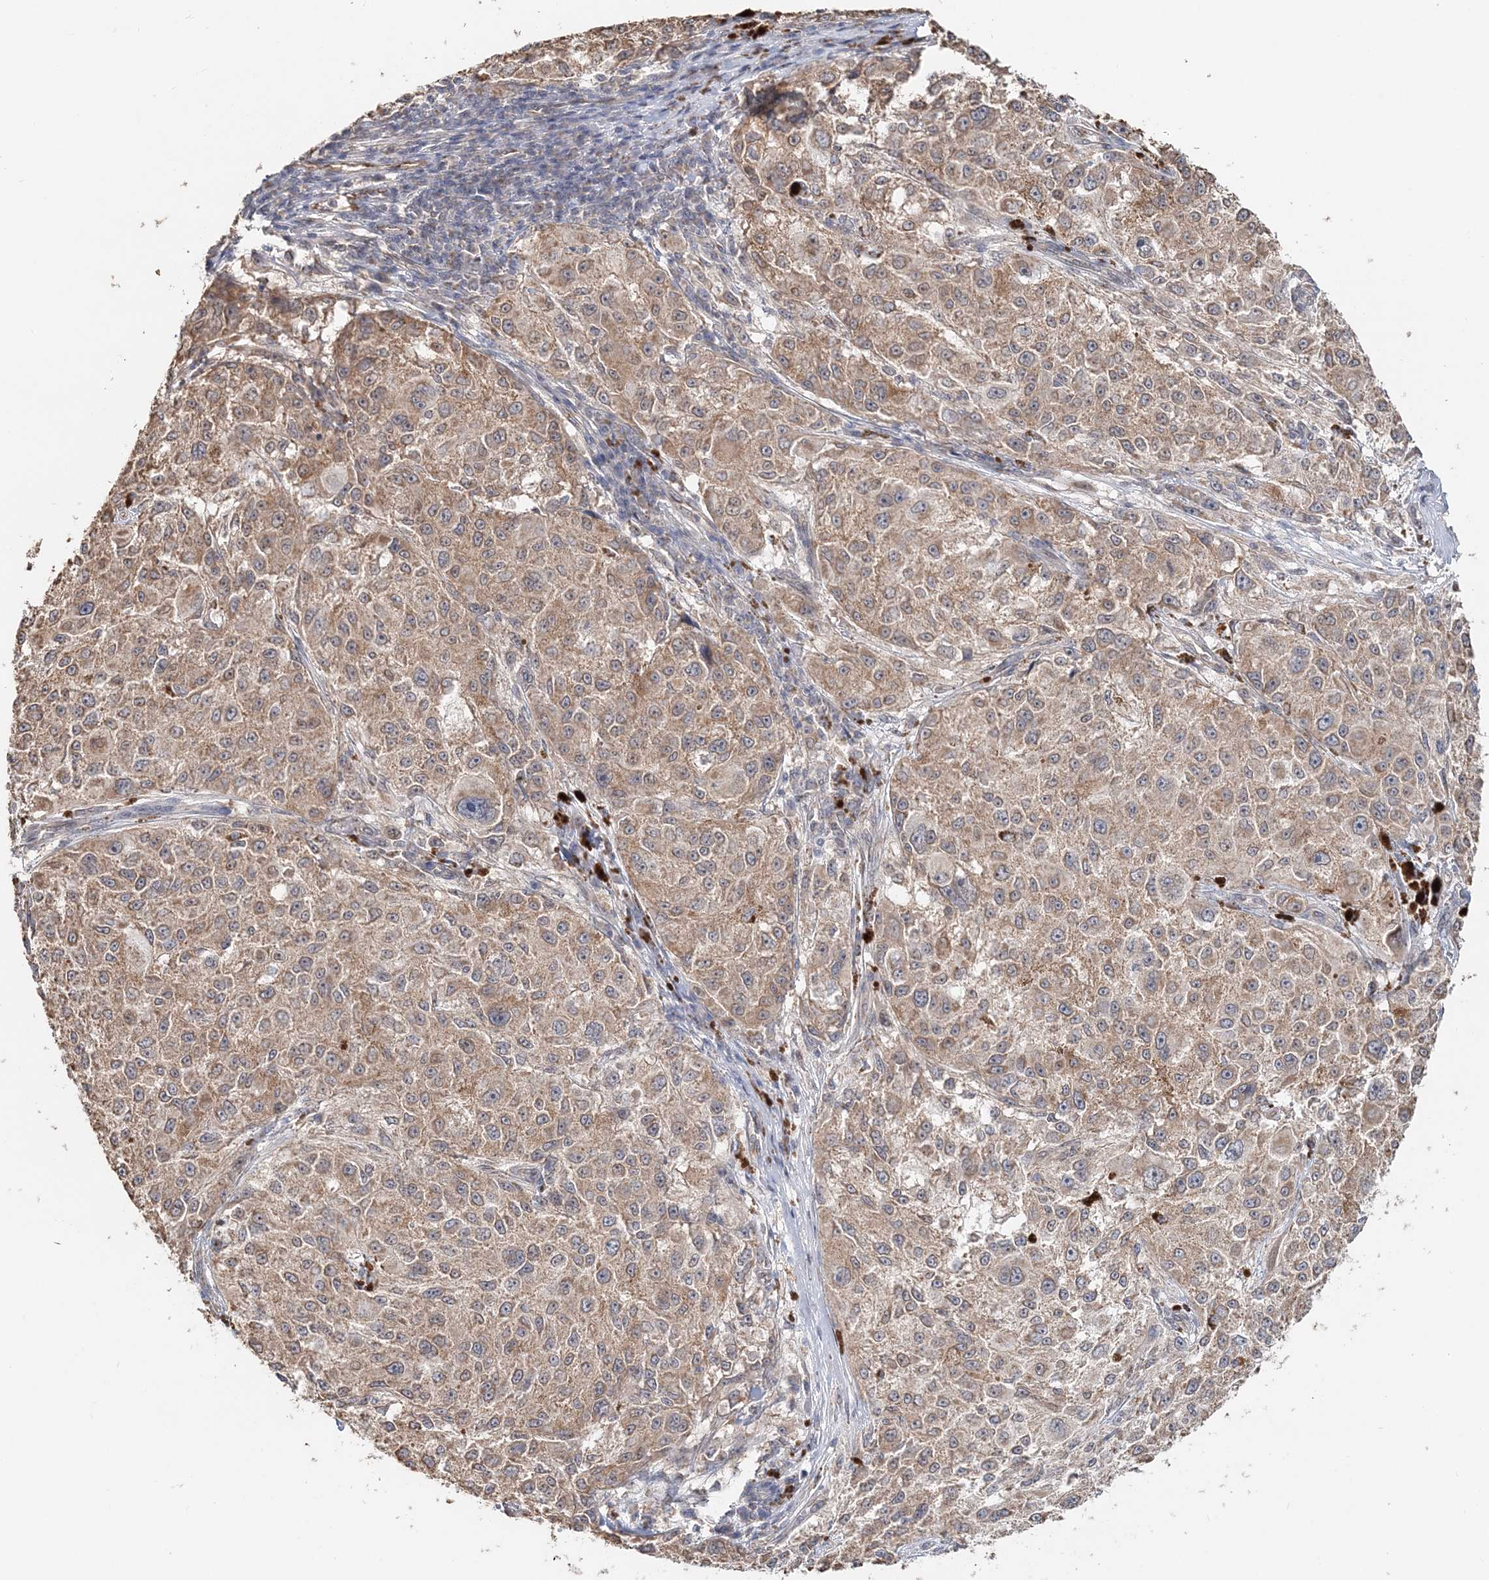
{"staining": {"intensity": "moderate", "quantity": ">75%", "location": "cytoplasmic/membranous"}, "tissue": "melanoma", "cell_type": "Tumor cells", "image_type": "cancer", "snomed": [{"axis": "morphology", "description": "Necrosis, NOS"}, {"axis": "morphology", "description": "Malignant melanoma, NOS"}, {"axis": "topography", "description": "Skin"}], "caption": "Immunohistochemistry (IHC) (DAB (3,3'-diaminobenzidine)) staining of human malignant melanoma reveals moderate cytoplasmic/membranous protein positivity in about >75% of tumor cells. (Stains: DAB in brown, nuclei in blue, Microscopy: brightfield microscopy at high magnification).", "gene": "FBXO38", "patient": {"sex": "female", "age": 87}}